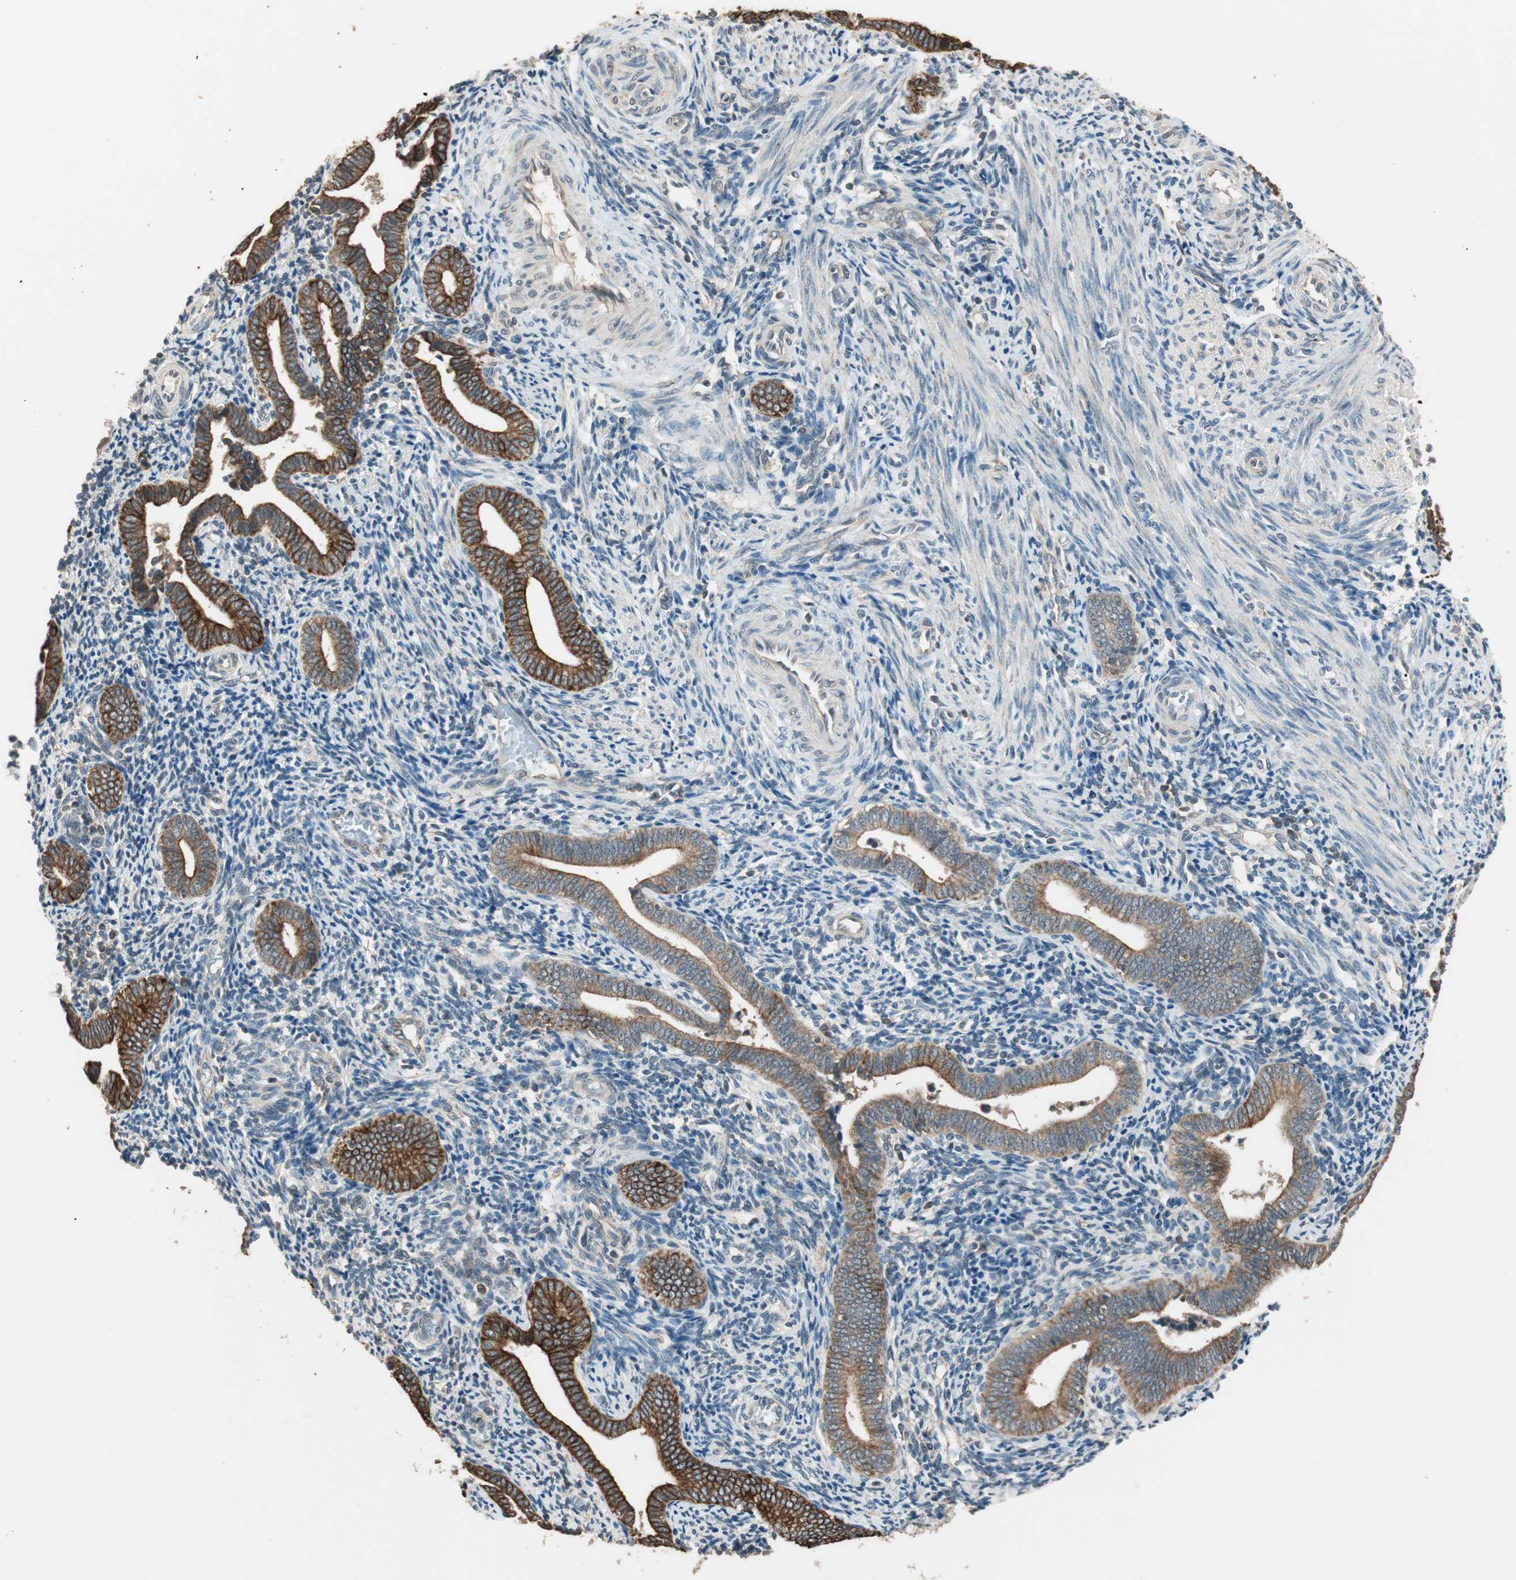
{"staining": {"intensity": "weak", "quantity": "<25%", "location": "cytoplasmic/membranous"}, "tissue": "endometrium", "cell_type": "Cells in endometrial stroma", "image_type": "normal", "snomed": [{"axis": "morphology", "description": "Normal tissue, NOS"}, {"axis": "topography", "description": "Uterus"}, {"axis": "topography", "description": "Endometrium"}], "caption": "Immunohistochemical staining of normal human endometrium demonstrates no significant staining in cells in endometrial stroma. (DAB immunohistochemistry (IHC), high magnification).", "gene": "TRIM21", "patient": {"sex": "female", "age": 33}}